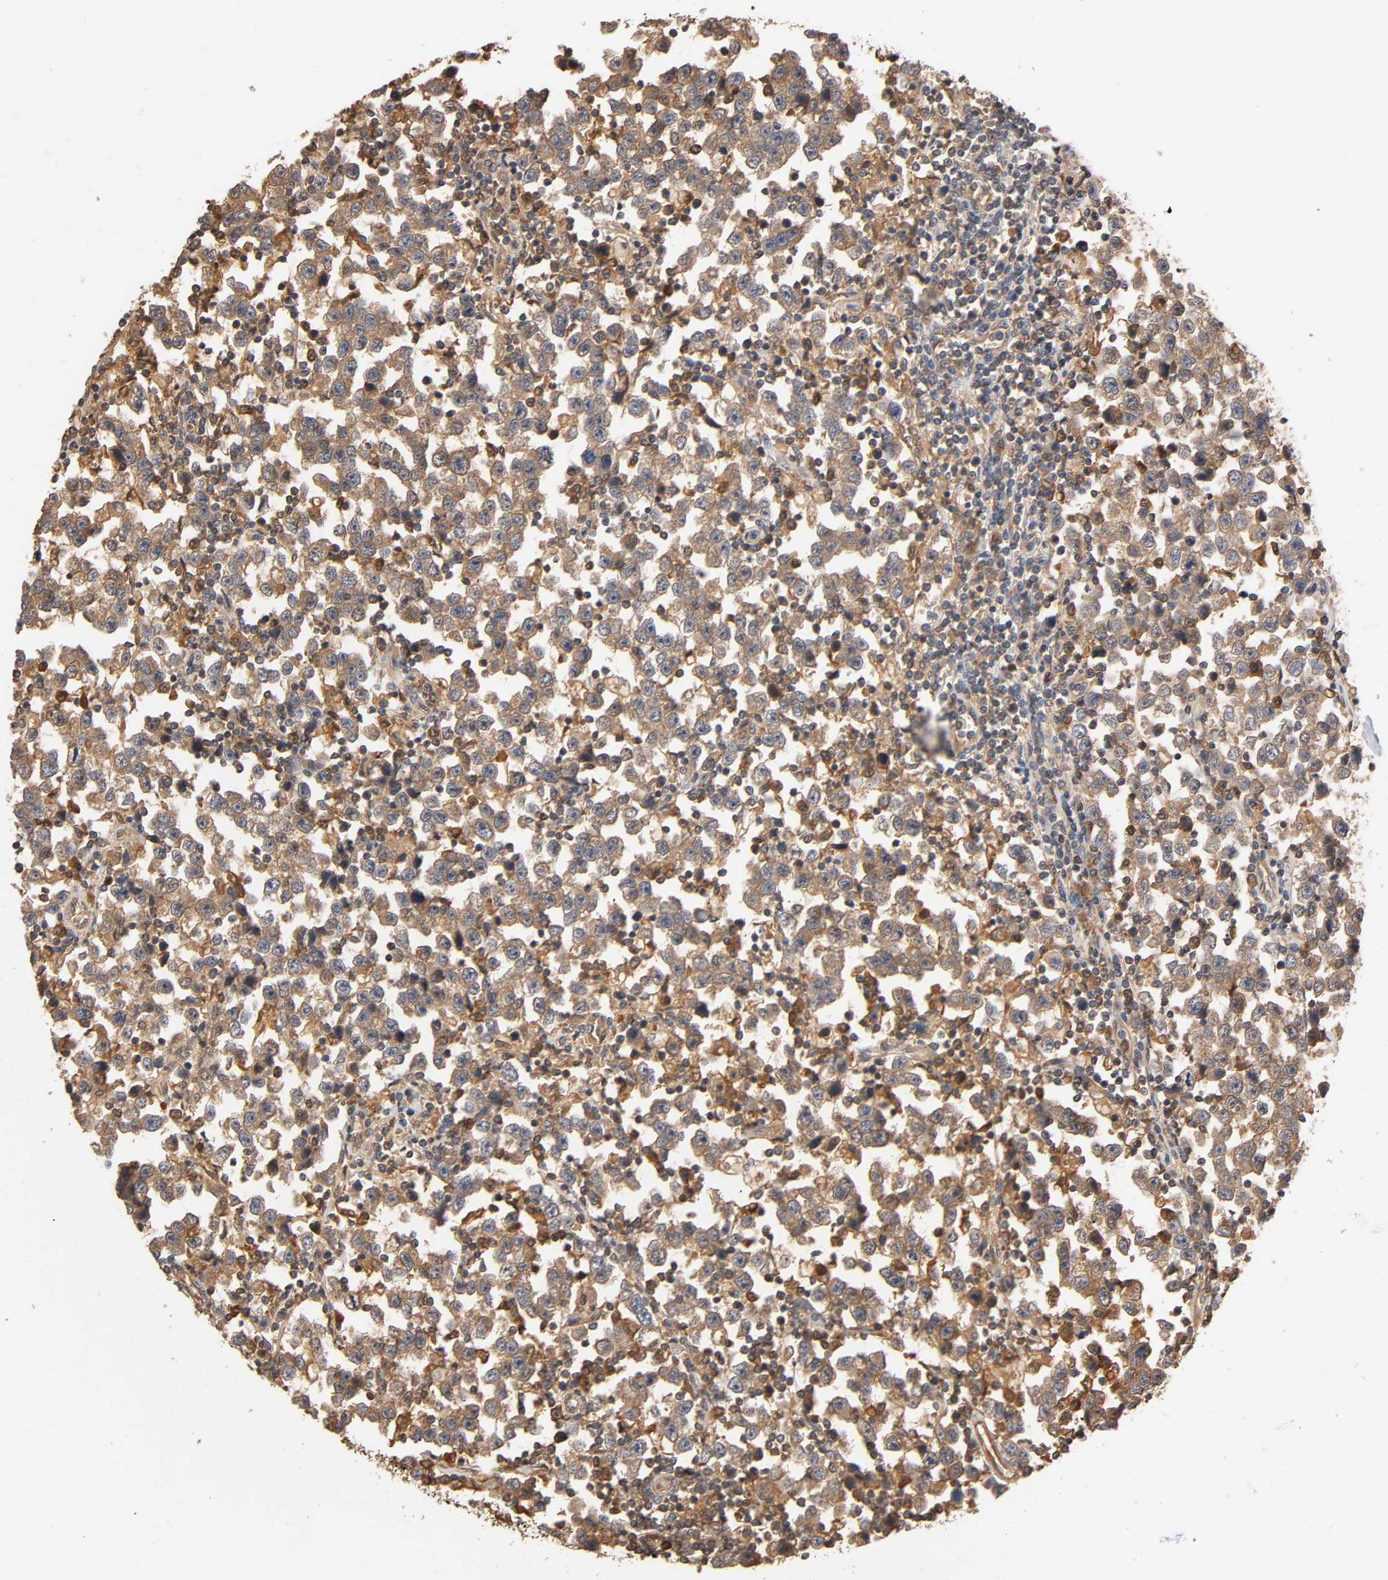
{"staining": {"intensity": "moderate", "quantity": ">75%", "location": "cytoplasmic/membranous"}, "tissue": "testis cancer", "cell_type": "Tumor cells", "image_type": "cancer", "snomed": [{"axis": "morphology", "description": "Seminoma, NOS"}, {"axis": "topography", "description": "Testis"}], "caption": "Seminoma (testis) was stained to show a protein in brown. There is medium levels of moderate cytoplasmic/membranous positivity in approximately >75% of tumor cells.", "gene": "ALDOA", "patient": {"sex": "male", "age": 43}}